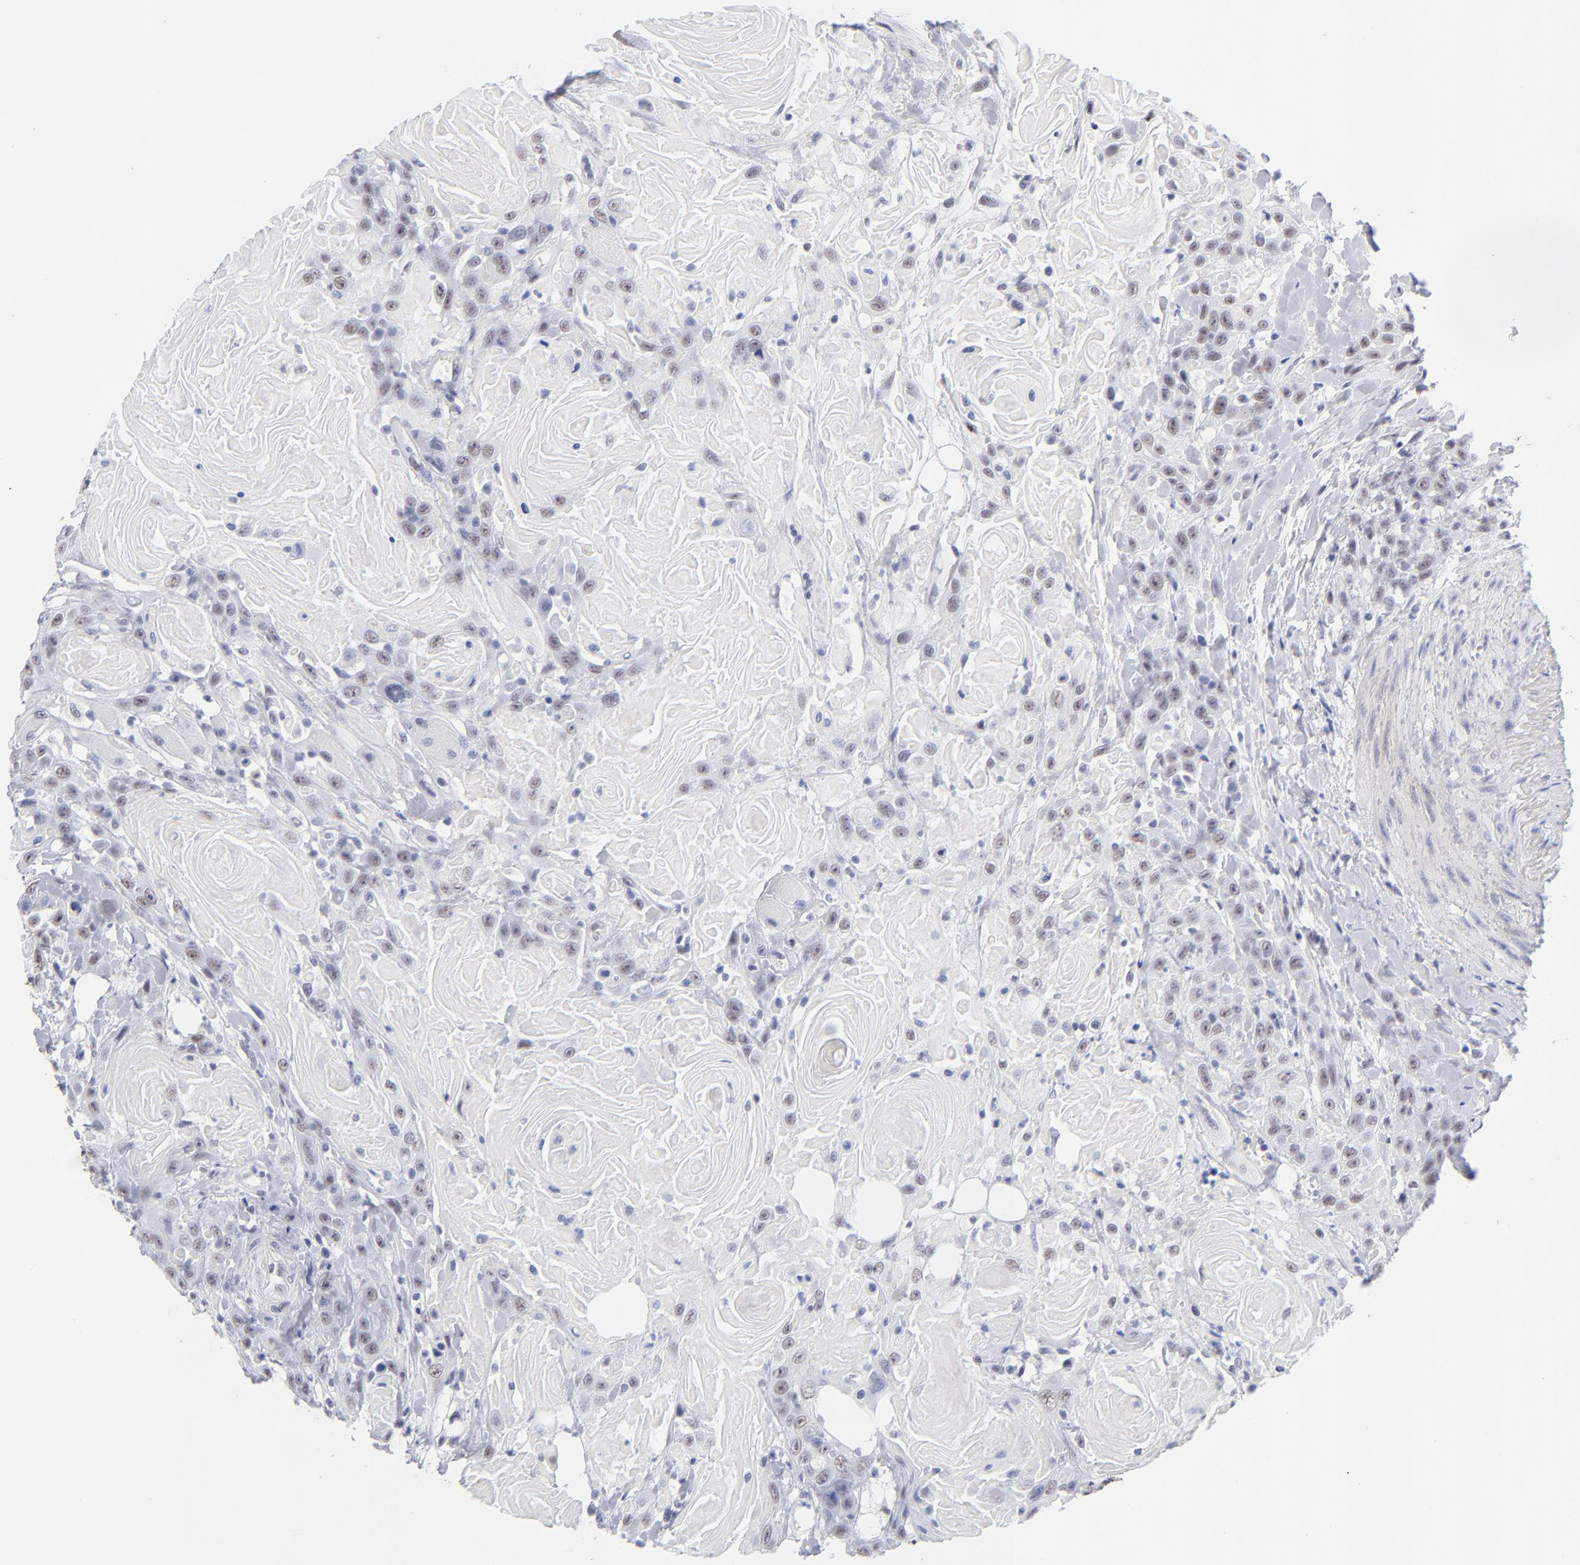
{"staining": {"intensity": "weak", "quantity": ">75%", "location": "nuclear"}, "tissue": "head and neck cancer", "cell_type": "Tumor cells", "image_type": "cancer", "snomed": [{"axis": "morphology", "description": "Squamous cell carcinoma, NOS"}, {"axis": "topography", "description": "Head-Neck"}], "caption": "The micrograph shows staining of head and neck squamous cell carcinoma, revealing weak nuclear protein expression (brown color) within tumor cells. Immunohistochemistry stains the protein of interest in brown and the nuclei are stained blue.", "gene": "SNRPB", "patient": {"sex": "female", "age": 84}}